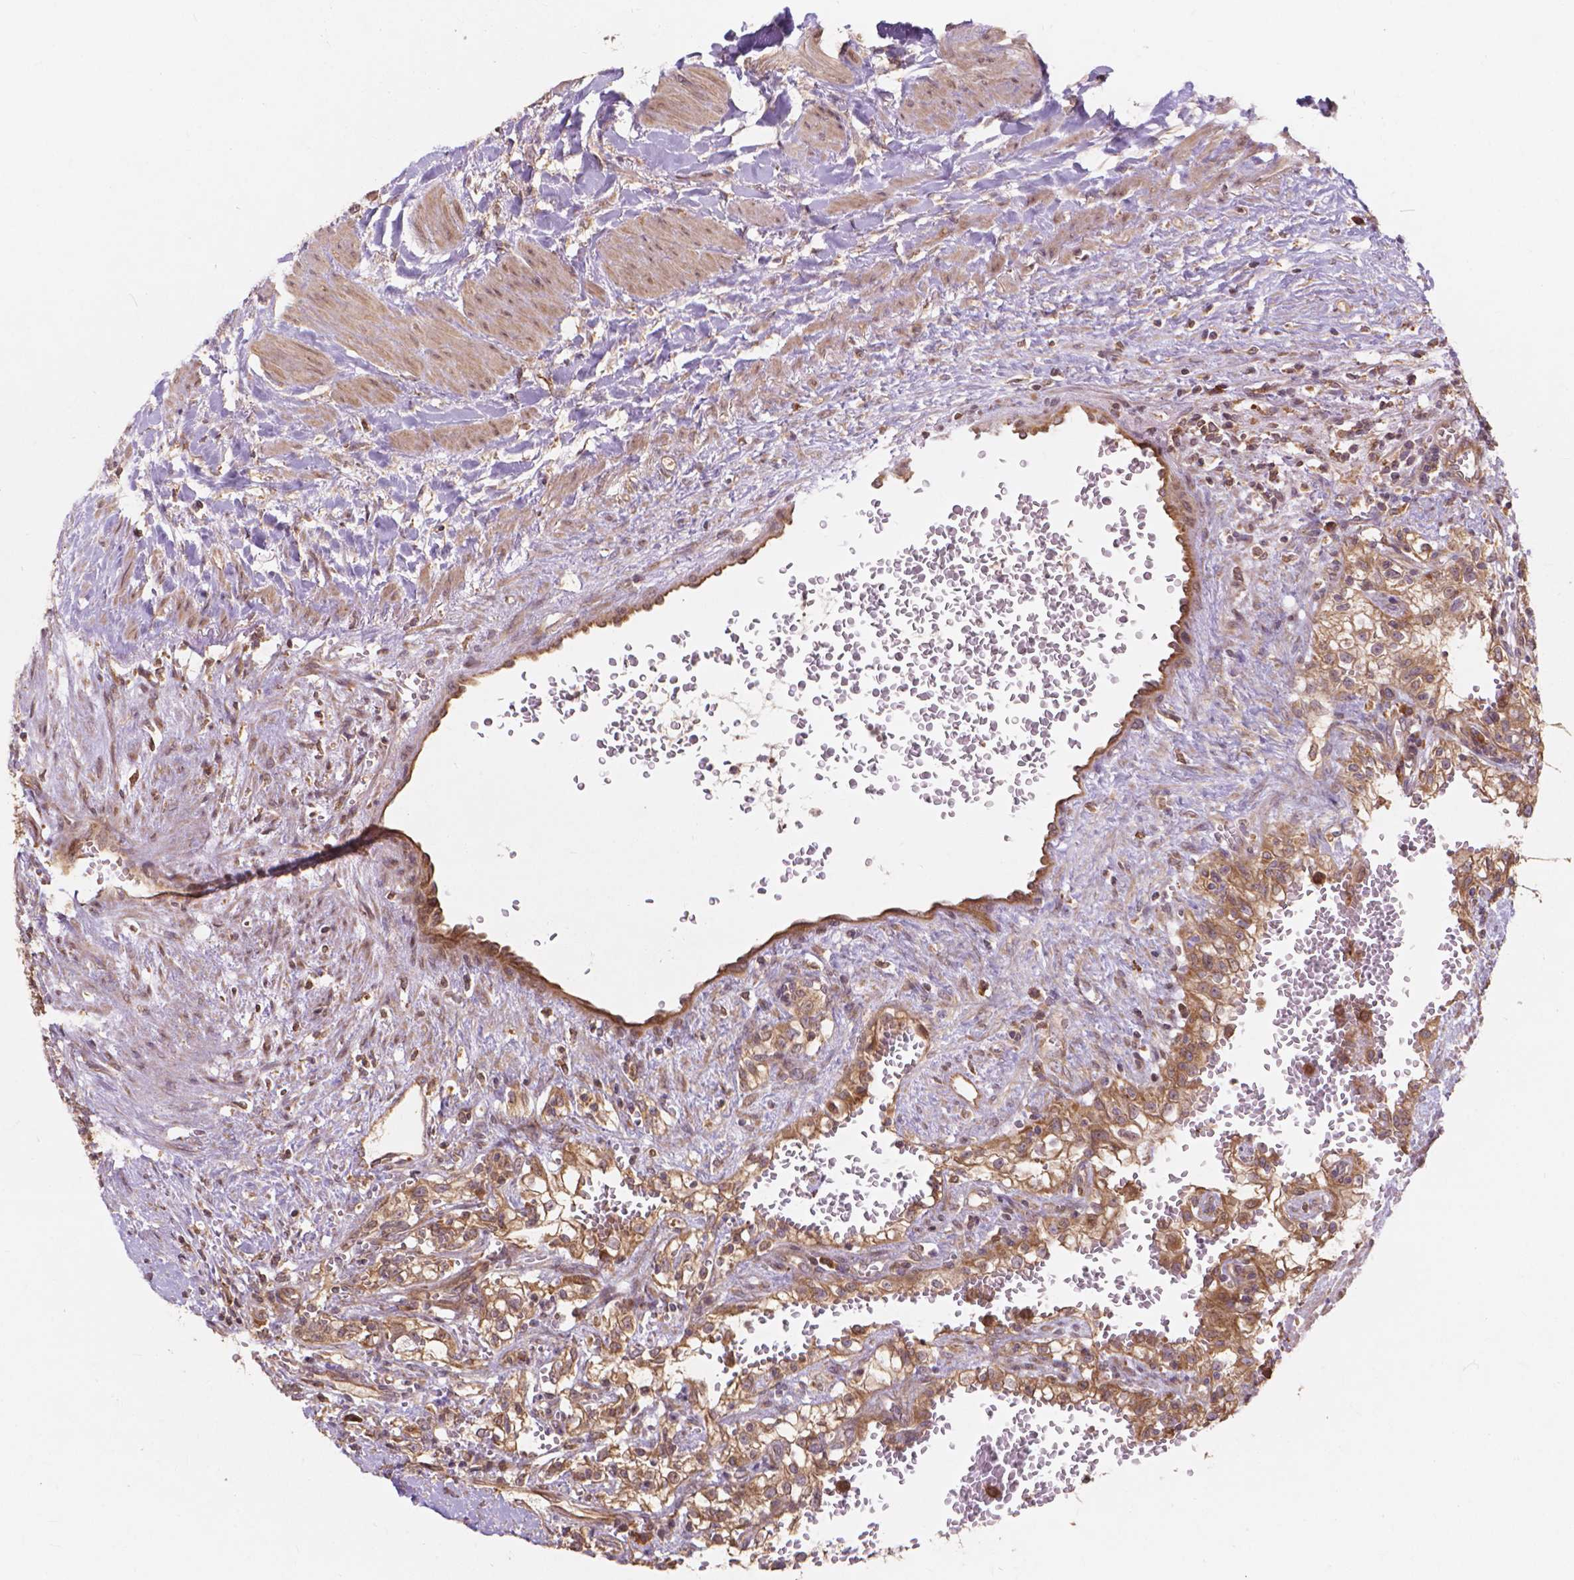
{"staining": {"intensity": "moderate", "quantity": ">75%", "location": "cytoplasmic/membranous"}, "tissue": "renal cancer", "cell_type": "Tumor cells", "image_type": "cancer", "snomed": [{"axis": "morphology", "description": "Adenocarcinoma, NOS"}, {"axis": "topography", "description": "Kidney"}], "caption": "Protein staining demonstrates moderate cytoplasmic/membranous expression in about >75% of tumor cells in renal cancer (adenocarcinoma).", "gene": "TAB2", "patient": {"sex": "female", "age": 74}}